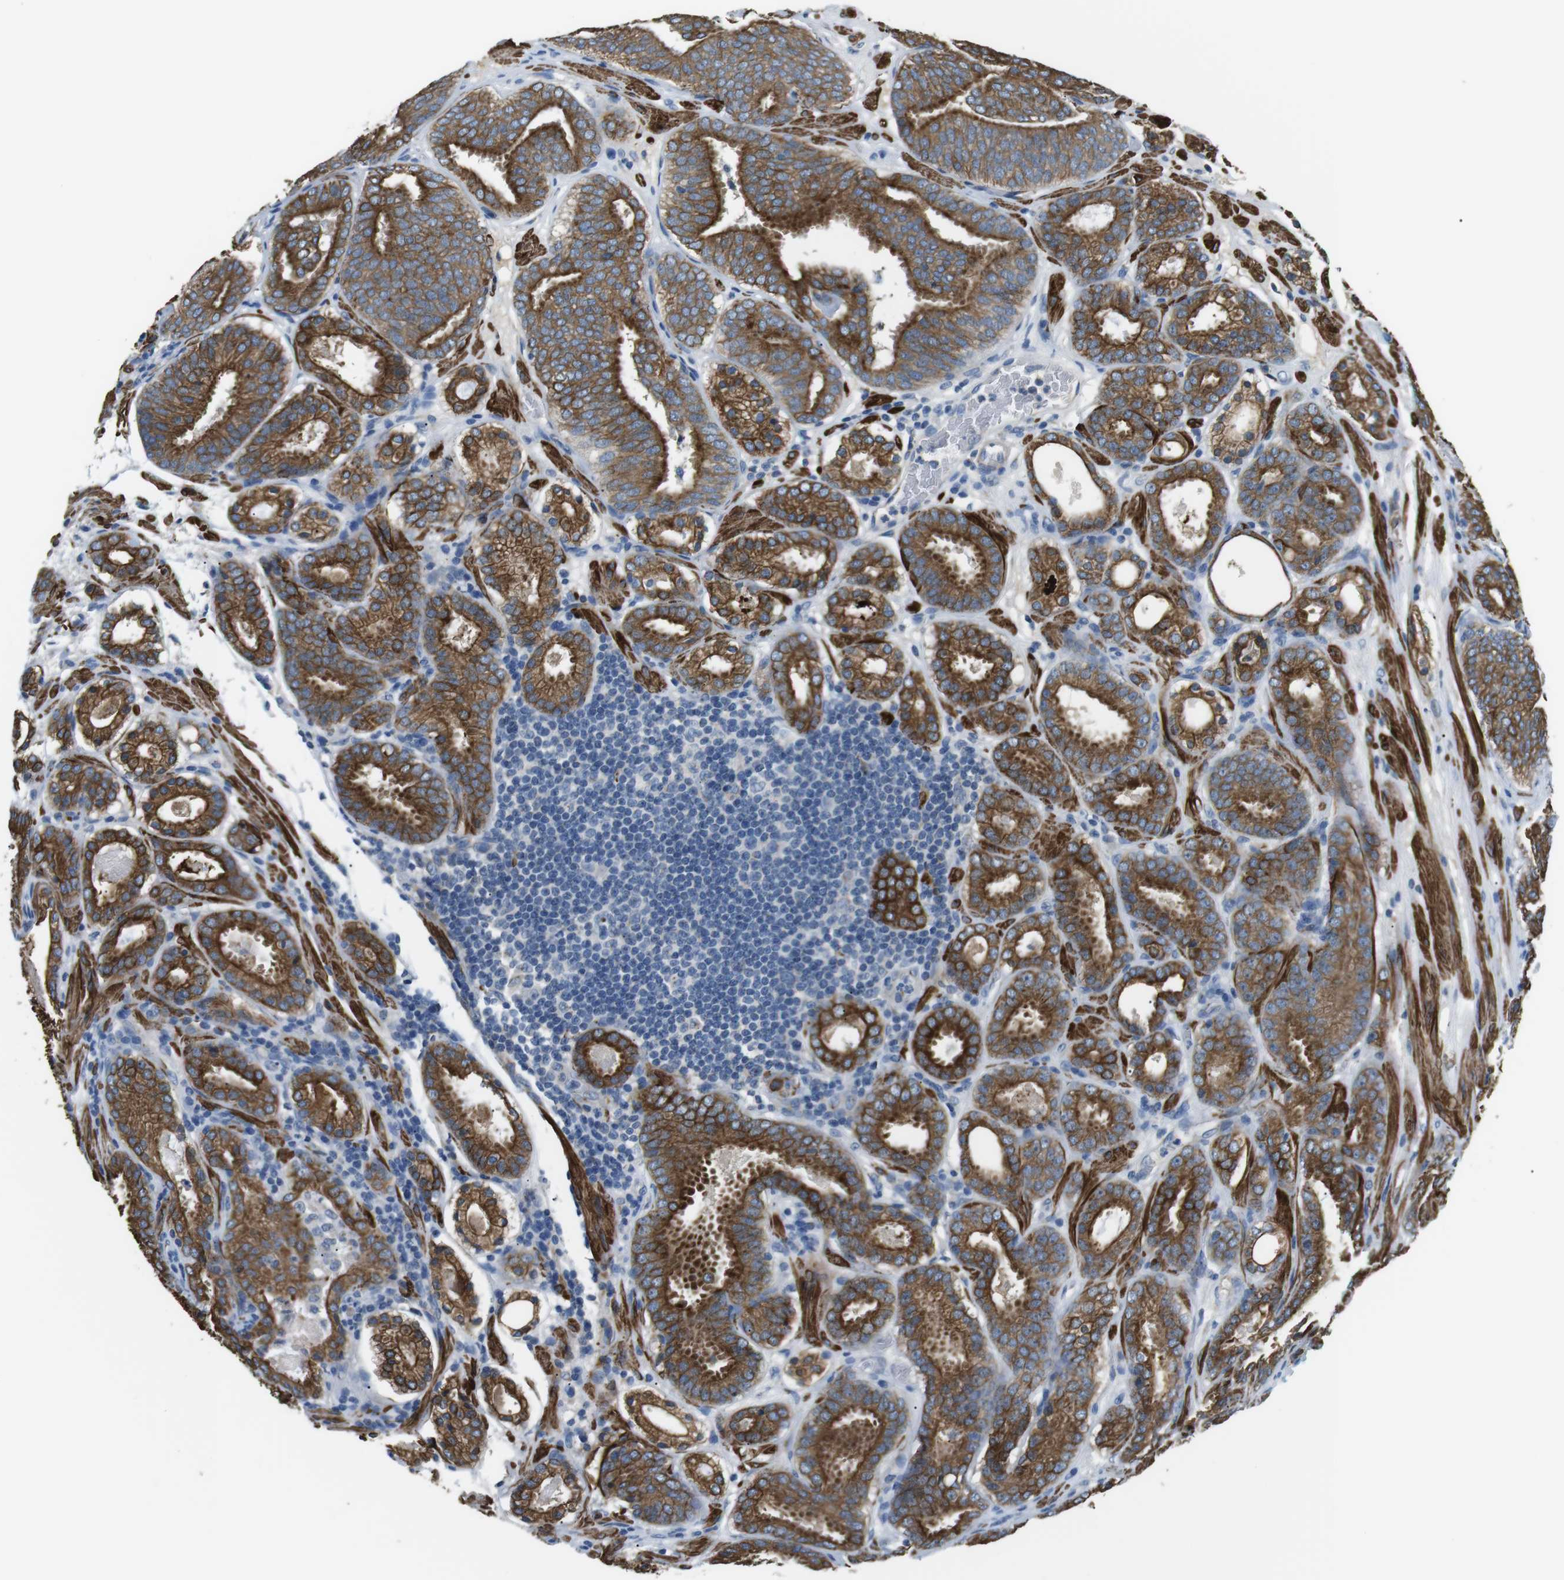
{"staining": {"intensity": "strong", "quantity": ">75%", "location": "cytoplasmic/membranous"}, "tissue": "prostate cancer", "cell_type": "Tumor cells", "image_type": "cancer", "snomed": [{"axis": "morphology", "description": "Adenocarcinoma, Low grade"}, {"axis": "topography", "description": "Prostate"}], "caption": "Protein staining of low-grade adenocarcinoma (prostate) tissue shows strong cytoplasmic/membranous positivity in about >75% of tumor cells.", "gene": "UNC5CL", "patient": {"sex": "male", "age": 69}}